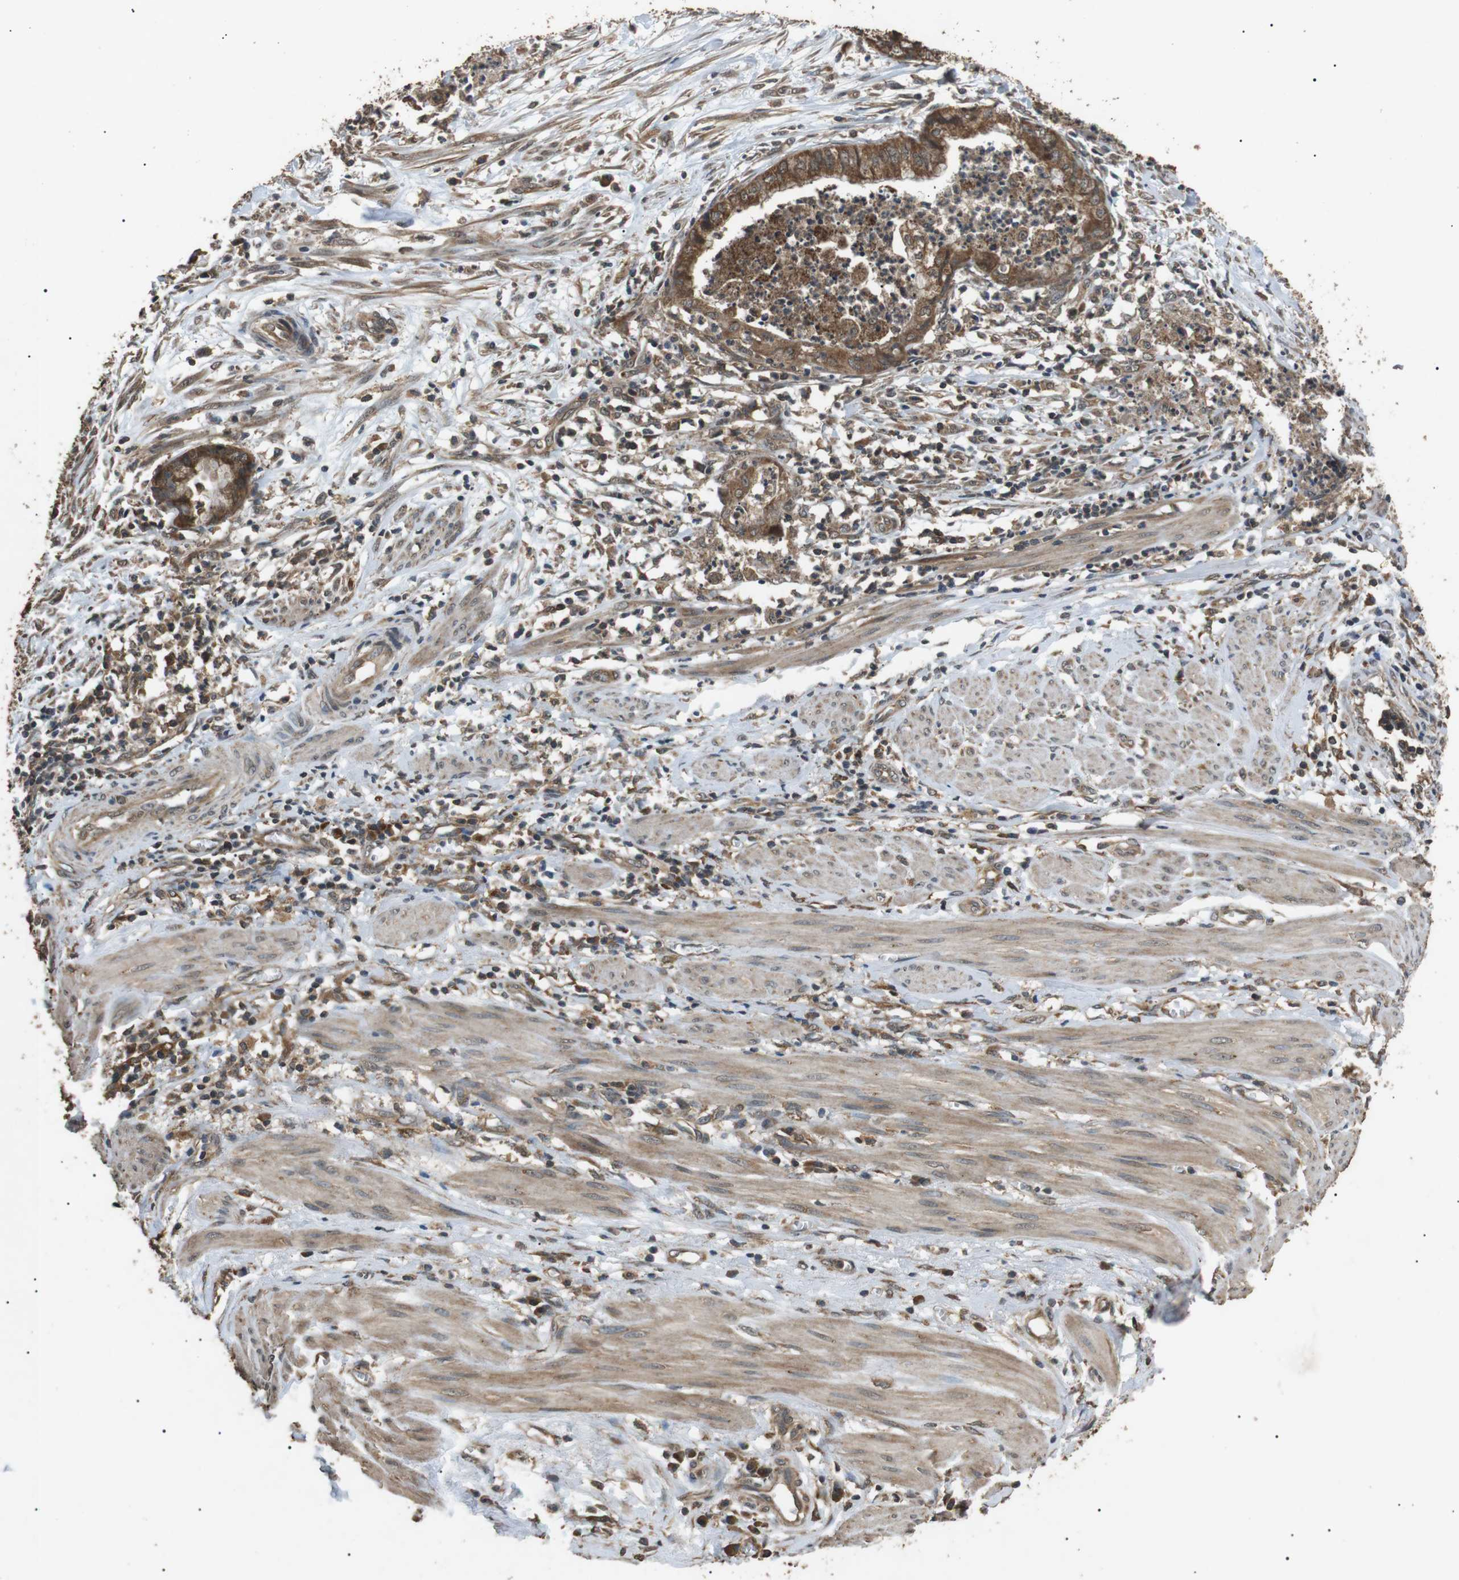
{"staining": {"intensity": "strong", "quantity": ">75%", "location": "cytoplasmic/membranous"}, "tissue": "endometrial cancer", "cell_type": "Tumor cells", "image_type": "cancer", "snomed": [{"axis": "morphology", "description": "Necrosis, NOS"}, {"axis": "morphology", "description": "Adenocarcinoma, NOS"}, {"axis": "topography", "description": "Endometrium"}], "caption": "High-magnification brightfield microscopy of adenocarcinoma (endometrial) stained with DAB (3,3'-diaminobenzidine) (brown) and counterstained with hematoxylin (blue). tumor cells exhibit strong cytoplasmic/membranous expression is appreciated in about>75% of cells. Immunohistochemistry stains the protein in brown and the nuclei are stained blue.", "gene": "TBC1D15", "patient": {"sex": "female", "age": 79}}